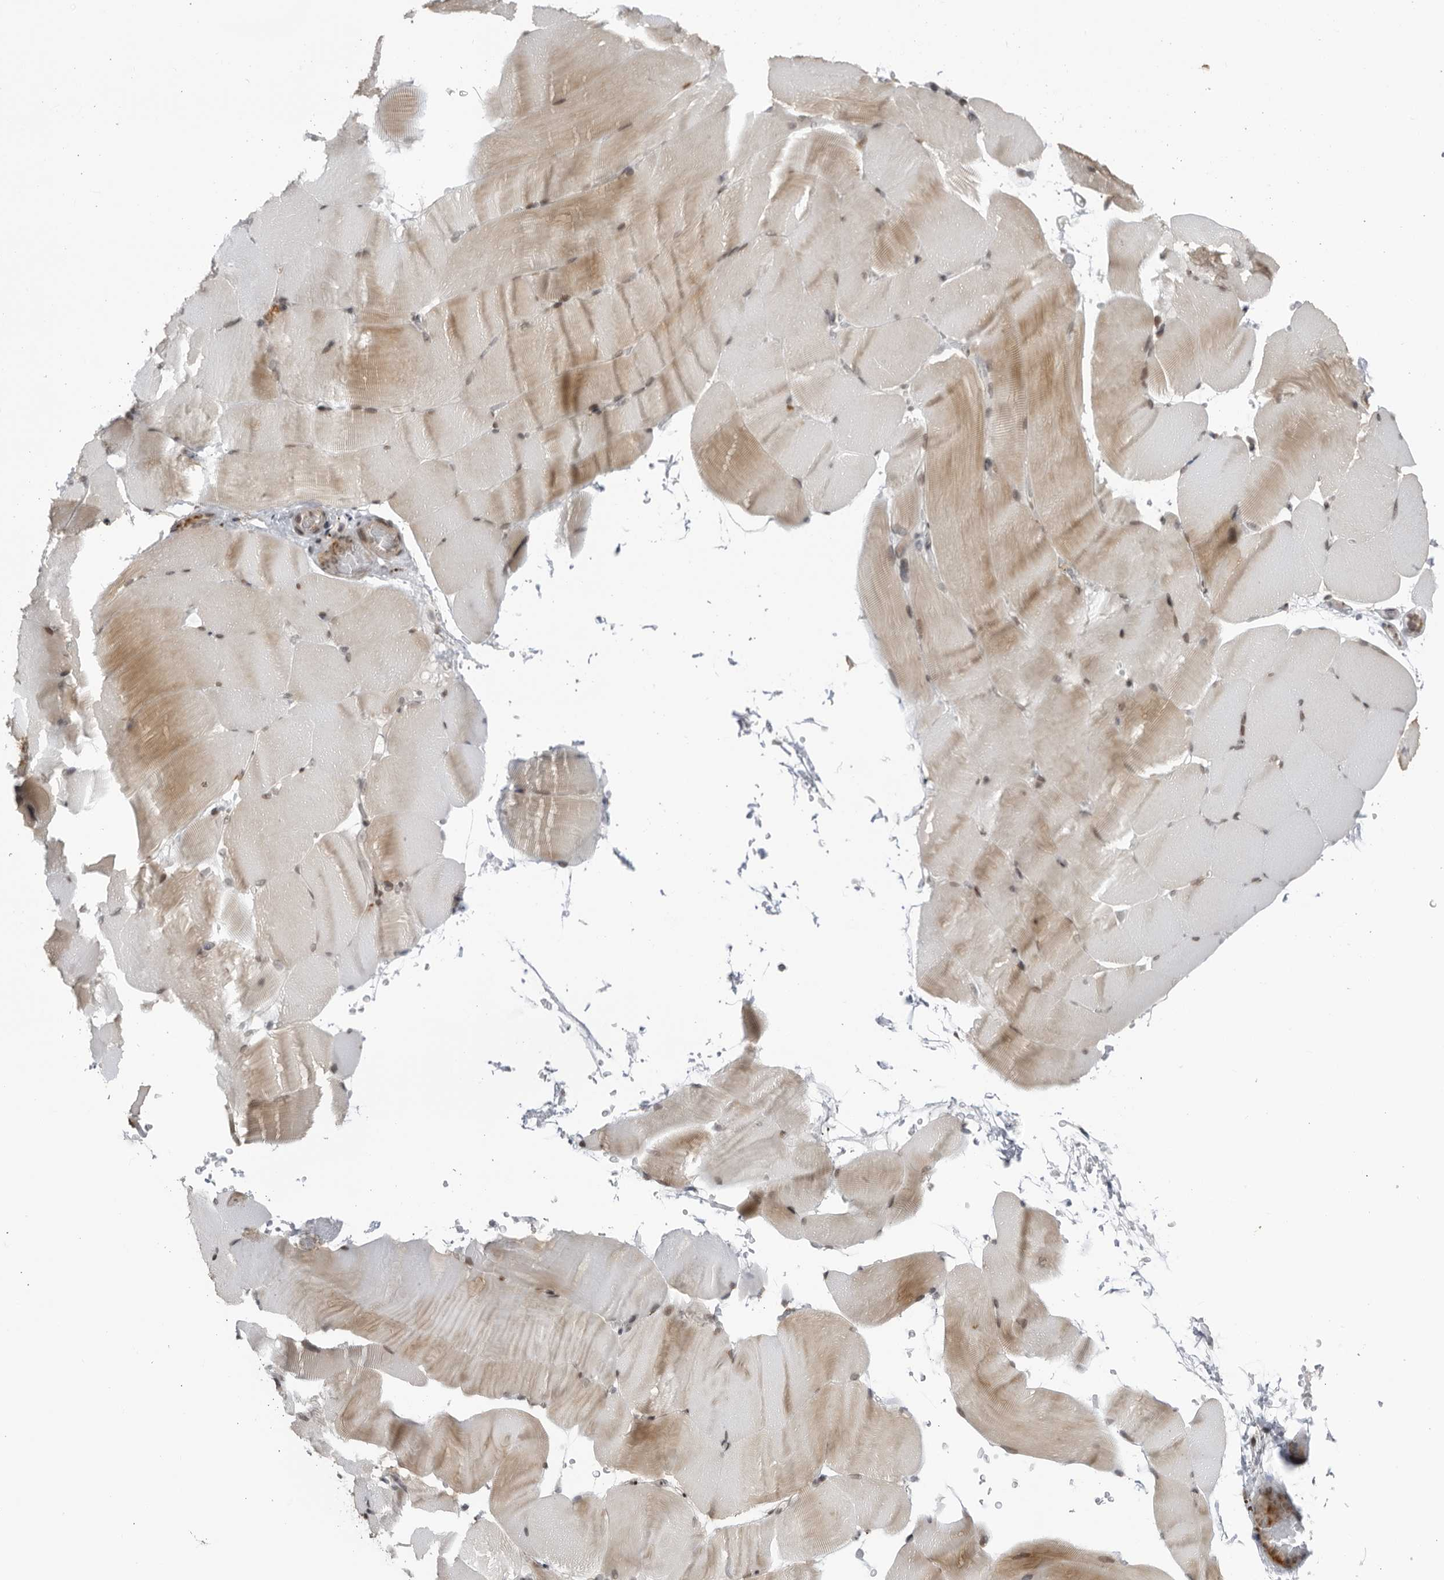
{"staining": {"intensity": "weak", "quantity": "25%-75%", "location": "cytoplasmic/membranous"}, "tissue": "skeletal muscle", "cell_type": "Myocytes", "image_type": "normal", "snomed": [{"axis": "morphology", "description": "Normal tissue, NOS"}, {"axis": "topography", "description": "Skeletal muscle"}, {"axis": "topography", "description": "Parathyroid gland"}], "caption": "The immunohistochemical stain shows weak cytoplasmic/membranous positivity in myocytes of unremarkable skeletal muscle.", "gene": "DTL", "patient": {"sex": "female", "age": 37}}